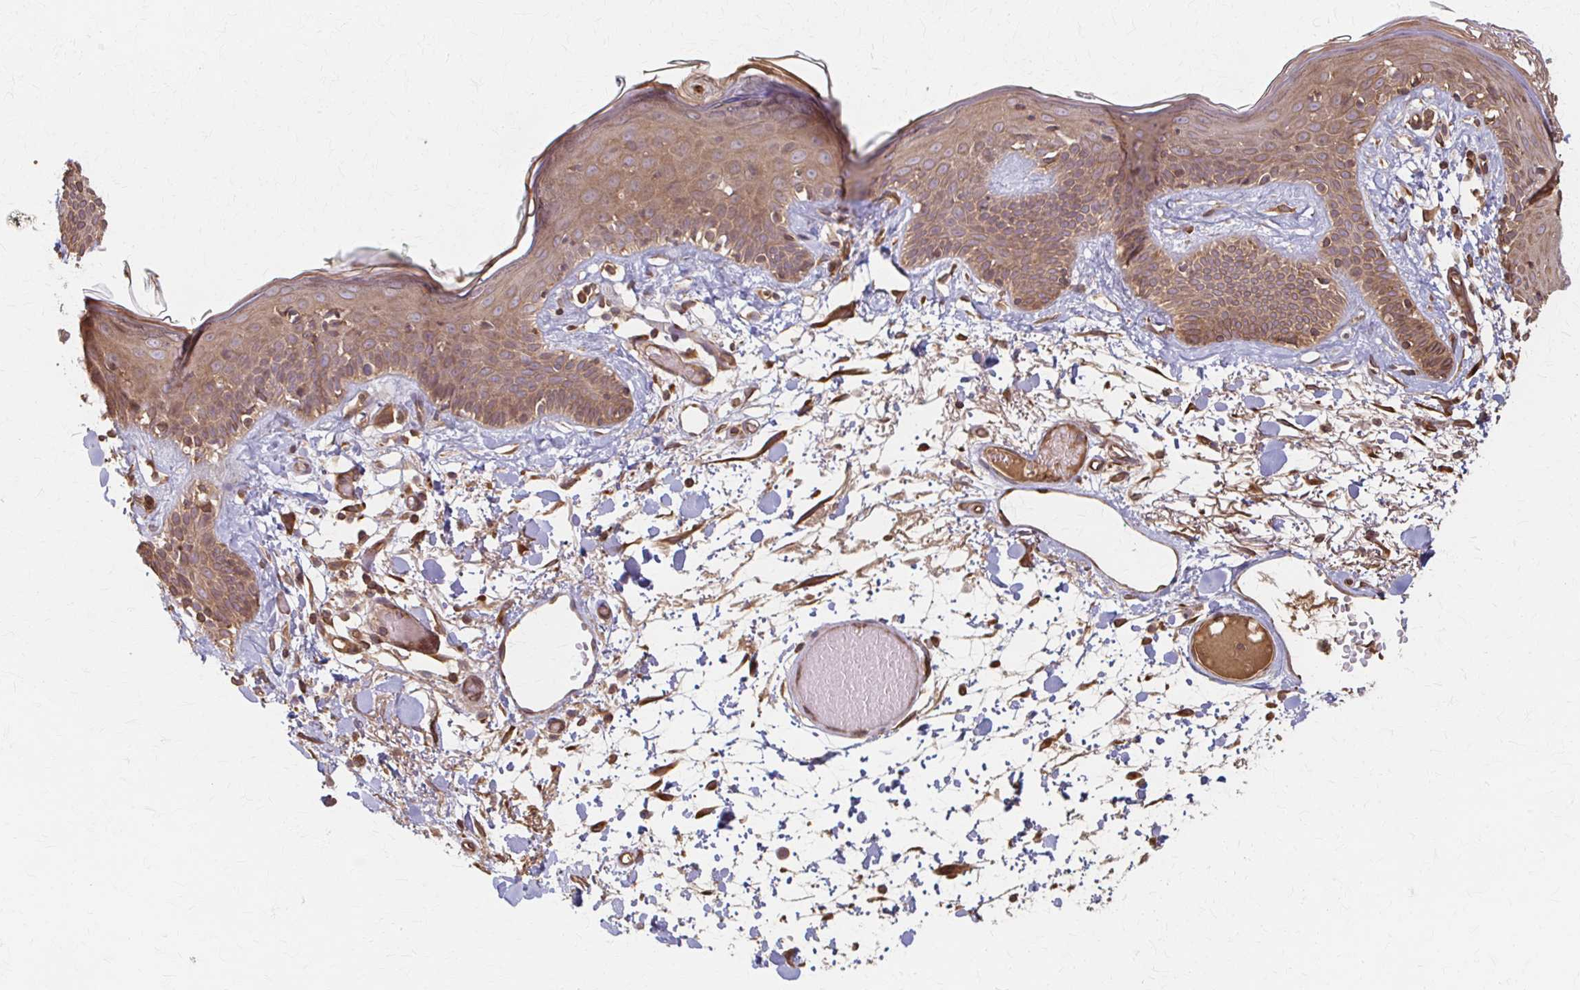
{"staining": {"intensity": "strong", "quantity": ">75%", "location": "cytoplasmic/membranous"}, "tissue": "skin", "cell_type": "Fibroblasts", "image_type": "normal", "snomed": [{"axis": "morphology", "description": "Normal tissue, NOS"}, {"axis": "topography", "description": "Skin"}], "caption": "Immunohistochemical staining of unremarkable human skin shows high levels of strong cytoplasmic/membranous expression in approximately >75% of fibroblasts.", "gene": "ARHGAP35", "patient": {"sex": "male", "age": 79}}